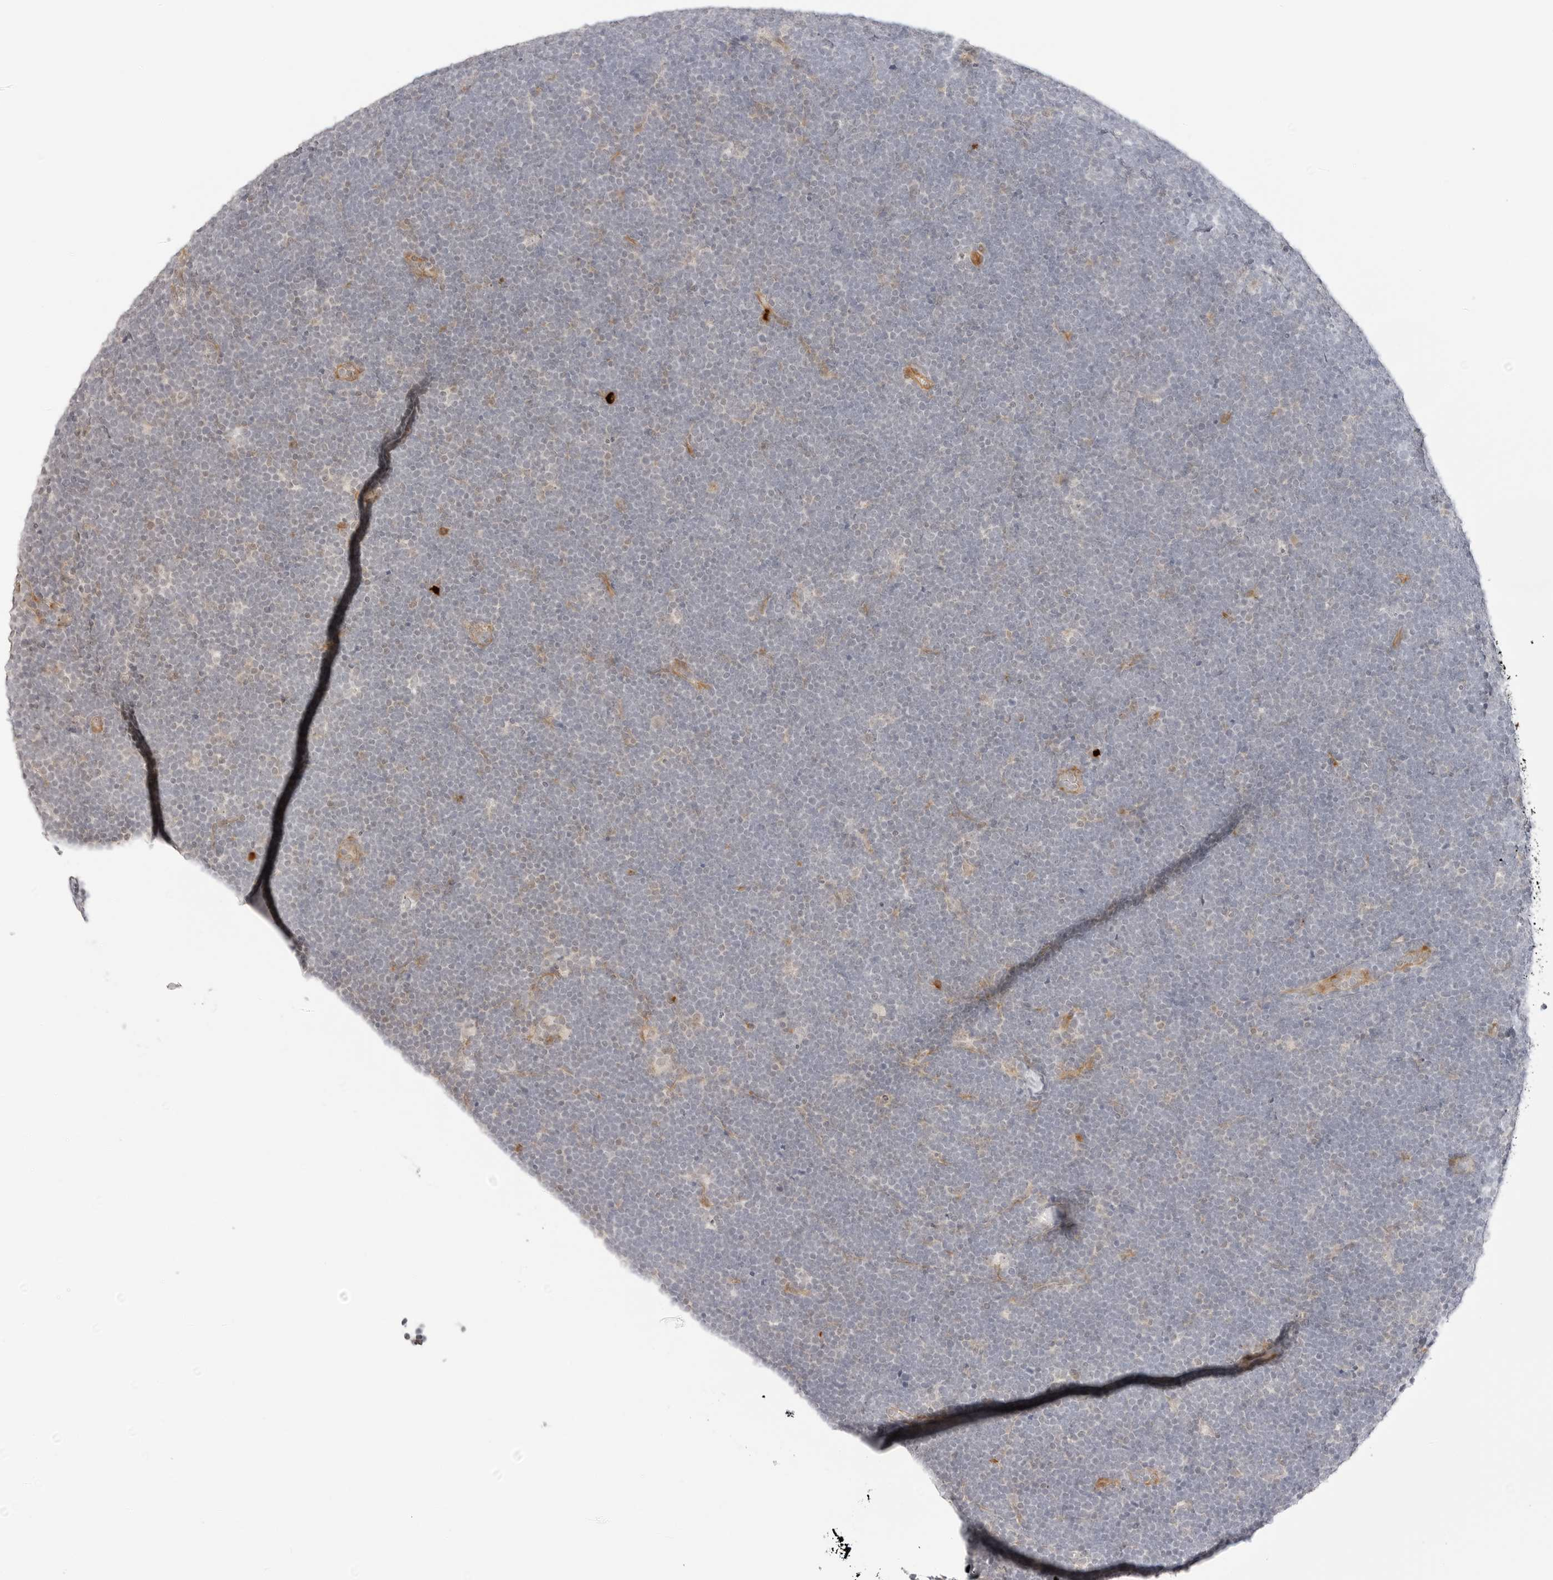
{"staining": {"intensity": "negative", "quantity": "none", "location": "none"}, "tissue": "lymphoma", "cell_type": "Tumor cells", "image_type": "cancer", "snomed": [{"axis": "morphology", "description": "Malignant lymphoma, non-Hodgkin's type, High grade"}, {"axis": "topography", "description": "Lymph node"}], "caption": "Human lymphoma stained for a protein using IHC displays no positivity in tumor cells.", "gene": "TEKT2", "patient": {"sex": "male", "age": 13}}